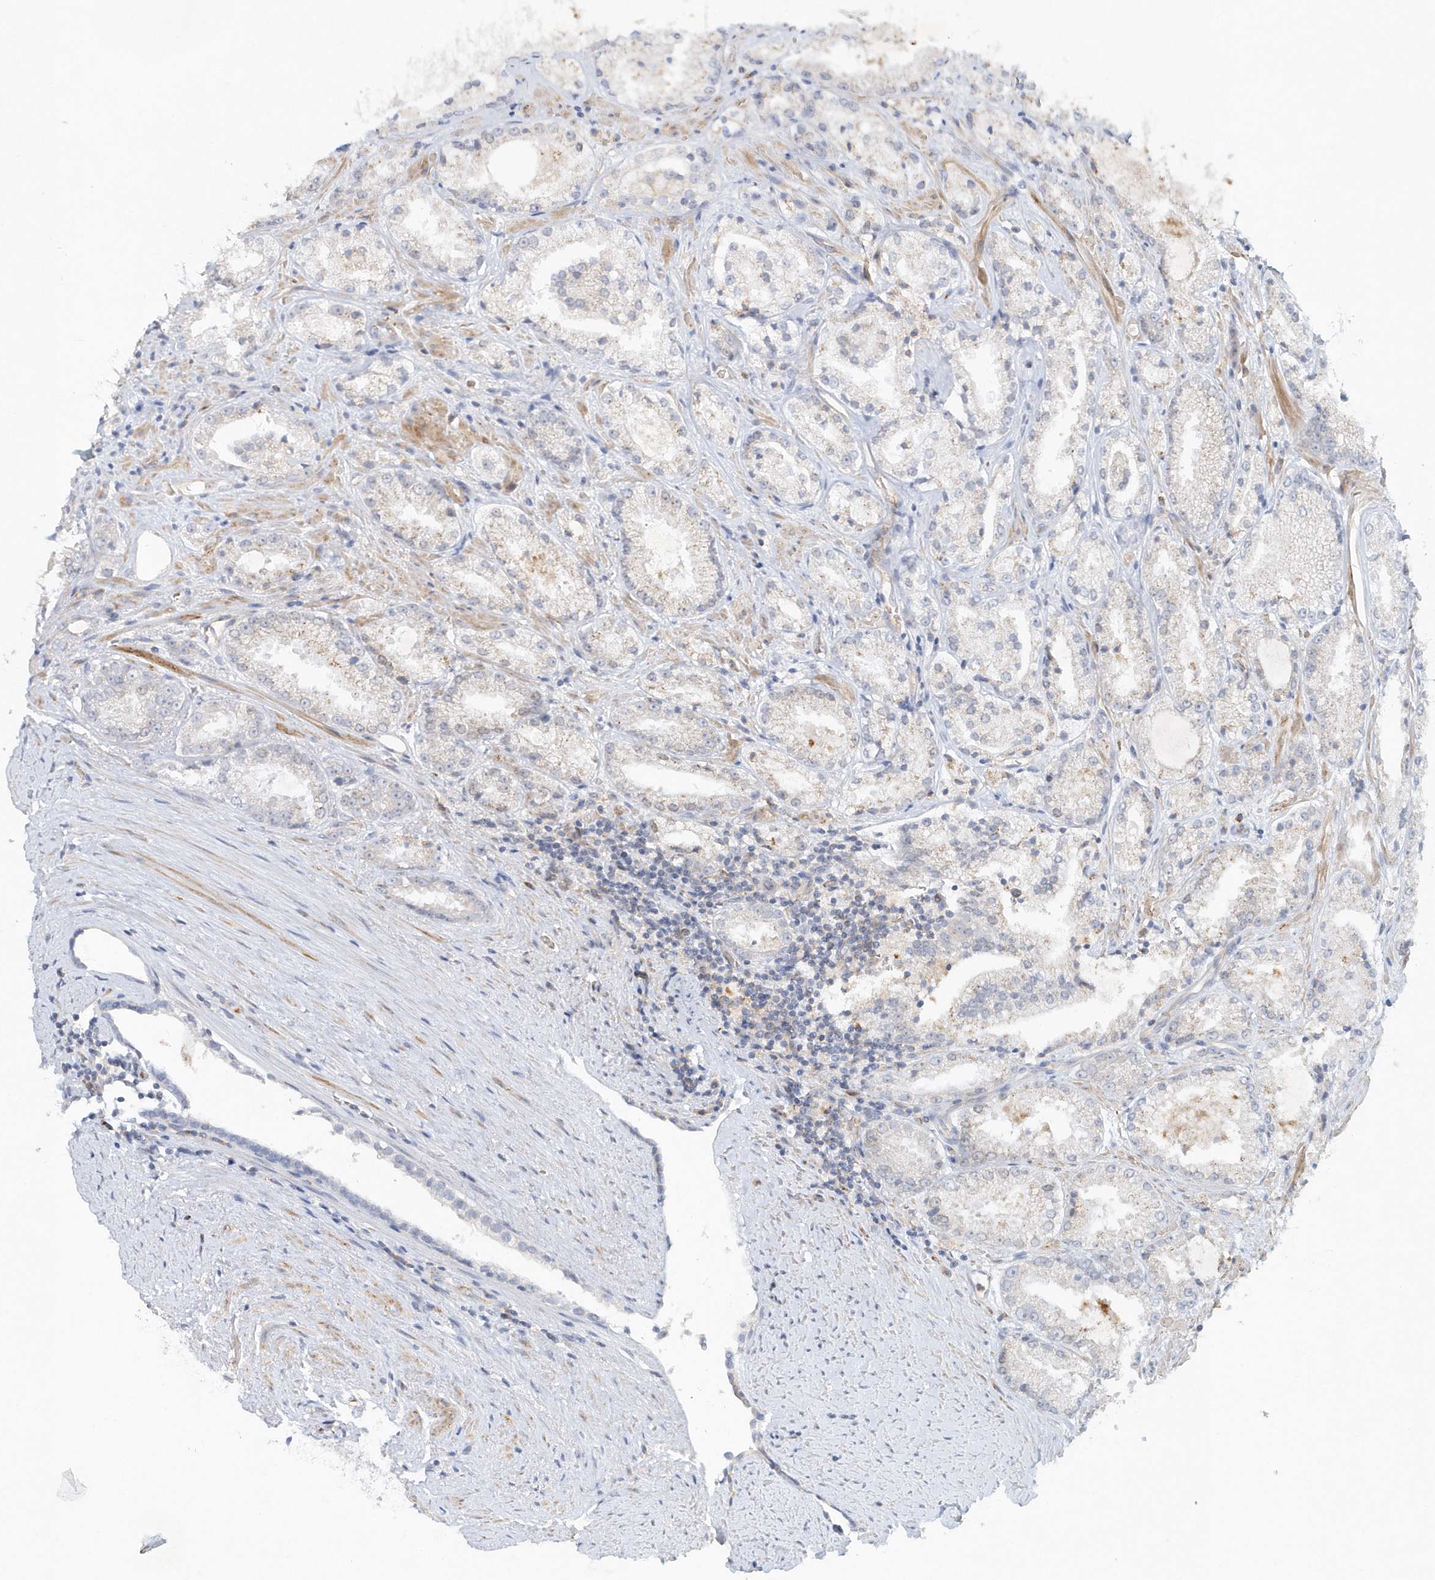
{"staining": {"intensity": "negative", "quantity": "none", "location": "none"}, "tissue": "prostate cancer", "cell_type": "Tumor cells", "image_type": "cancer", "snomed": [{"axis": "morphology", "description": "Adenocarcinoma, High grade"}, {"axis": "topography", "description": "Prostate"}], "caption": "Tumor cells show no significant protein expression in prostate cancer.", "gene": "DNAH1", "patient": {"sex": "male", "age": 73}}